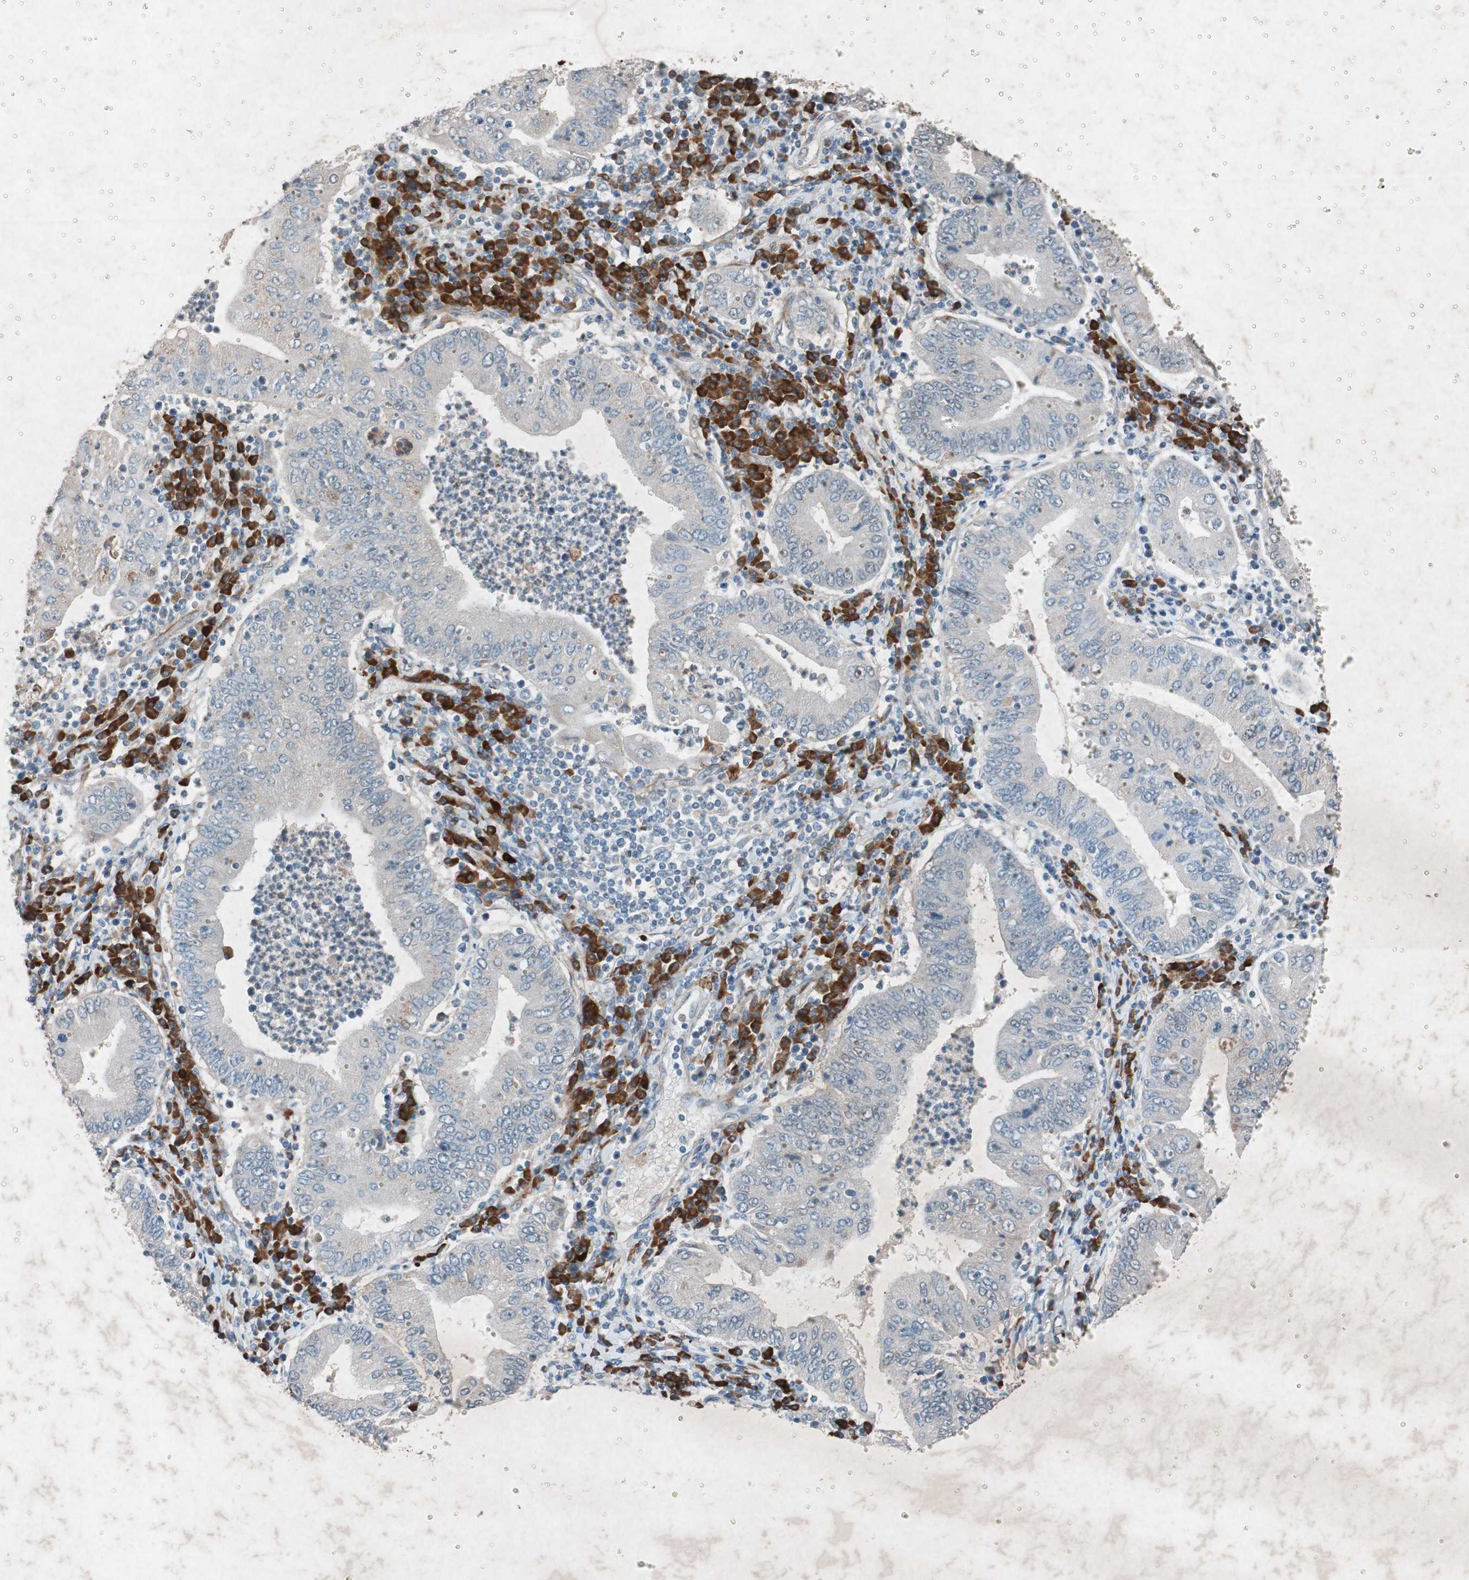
{"staining": {"intensity": "weak", "quantity": "<25%", "location": "cytoplasmic/membranous"}, "tissue": "stomach cancer", "cell_type": "Tumor cells", "image_type": "cancer", "snomed": [{"axis": "morphology", "description": "Normal tissue, NOS"}, {"axis": "morphology", "description": "Adenocarcinoma, NOS"}, {"axis": "topography", "description": "Esophagus"}, {"axis": "topography", "description": "Stomach, upper"}, {"axis": "topography", "description": "Peripheral nerve tissue"}], "caption": "Immunohistochemical staining of human stomach cancer (adenocarcinoma) exhibits no significant positivity in tumor cells. Brightfield microscopy of immunohistochemistry (IHC) stained with DAB (3,3'-diaminobenzidine) (brown) and hematoxylin (blue), captured at high magnification.", "gene": "GRB7", "patient": {"sex": "male", "age": 62}}